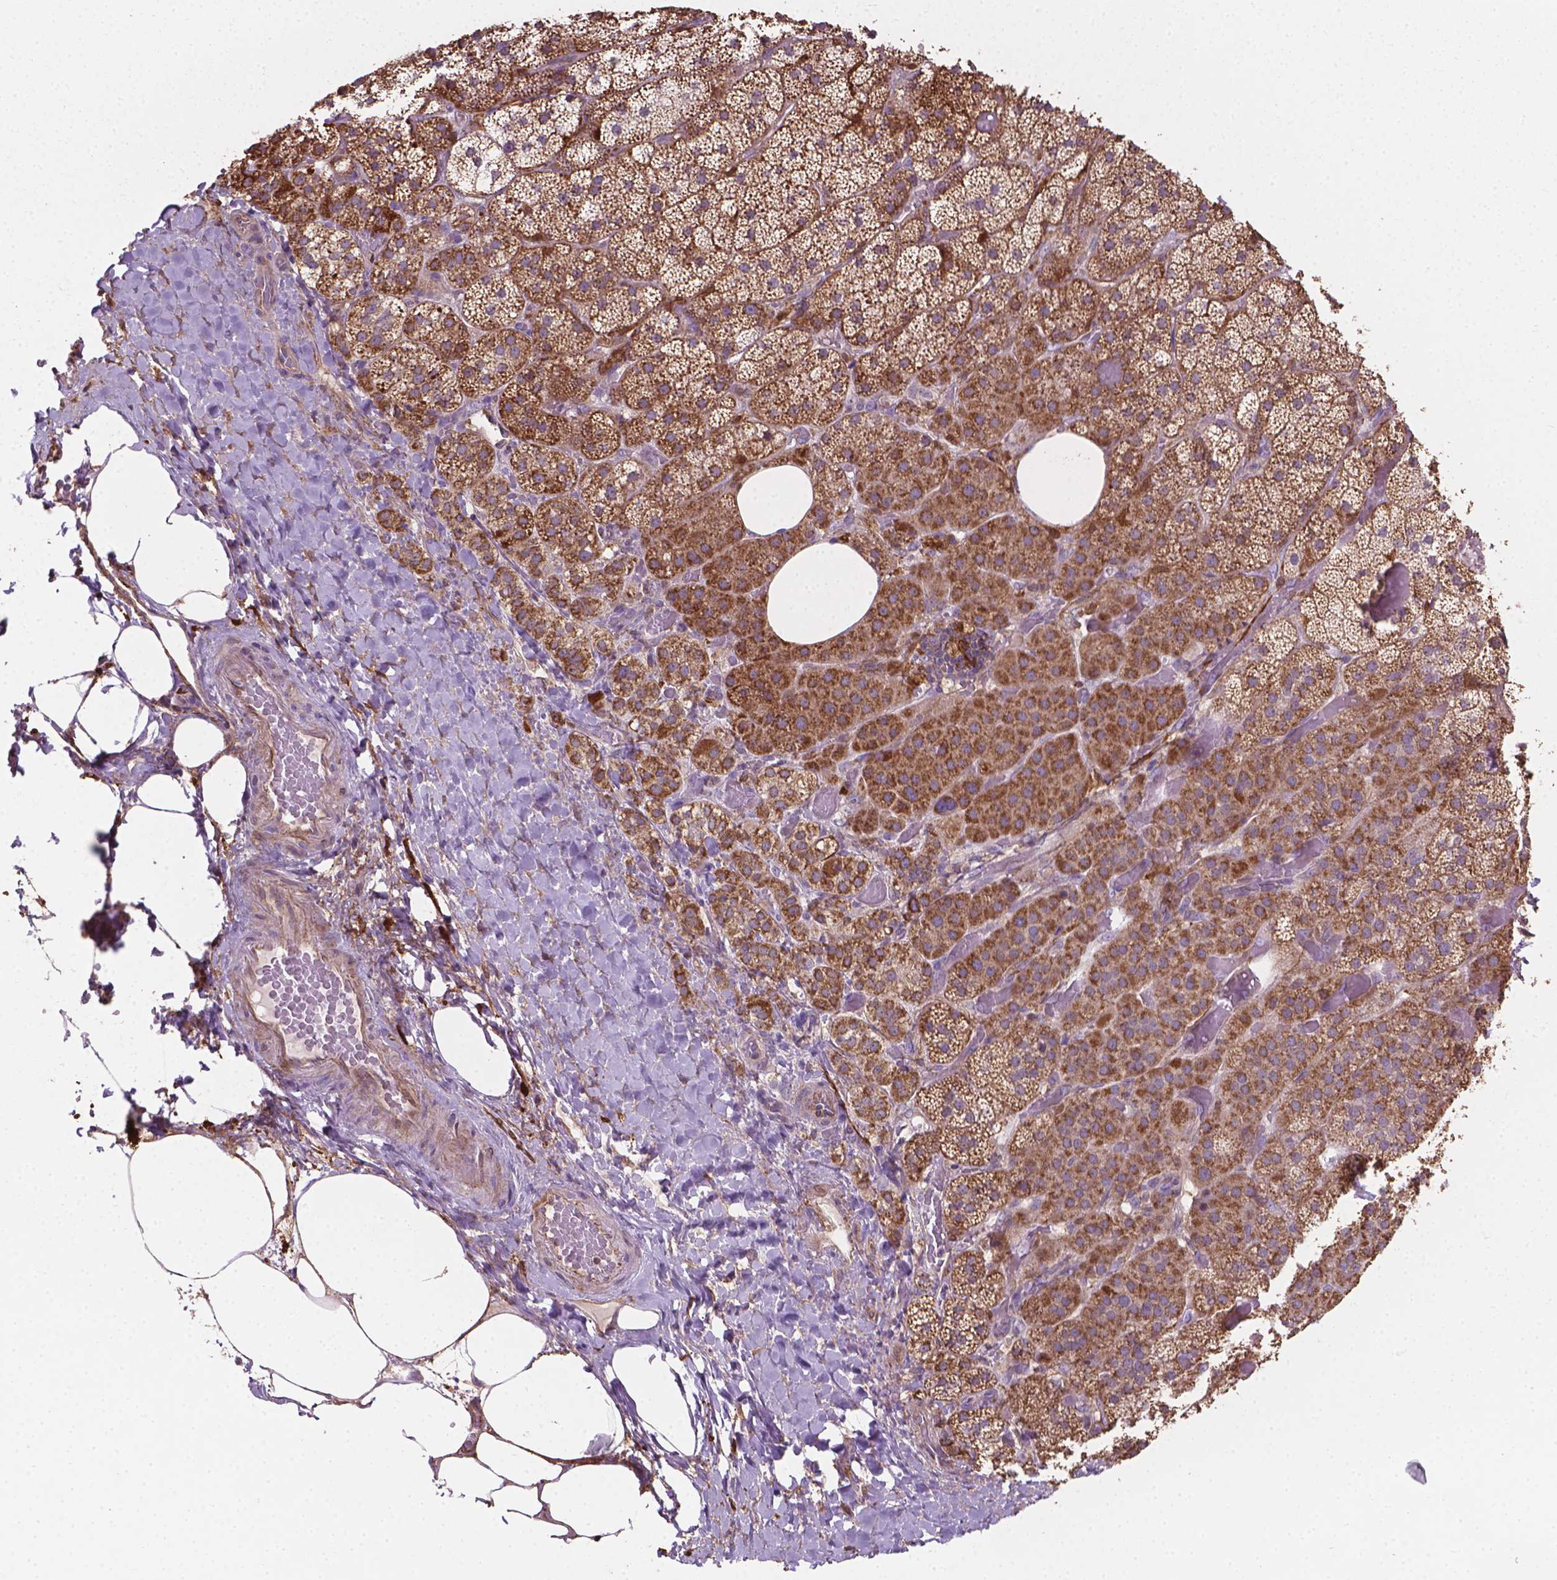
{"staining": {"intensity": "strong", "quantity": "25%-75%", "location": "cytoplasmic/membranous"}, "tissue": "adrenal gland", "cell_type": "Glandular cells", "image_type": "normal", "snomed": [{"axis": "morphology", "description": "Normal tissue, NOS"}, {"axis": "topography", "description": "Adrenal gland"}], "caption": "A micrograph of adrenal gland stained for a protein exhibits strong cytoplasmic/membranous brown staining in glandular cells. (DAB IHC, brown staining for protein, blue staining for nuclei).", "gene": "TCAF1", "patient": {"sex": "male", "age": 57}}